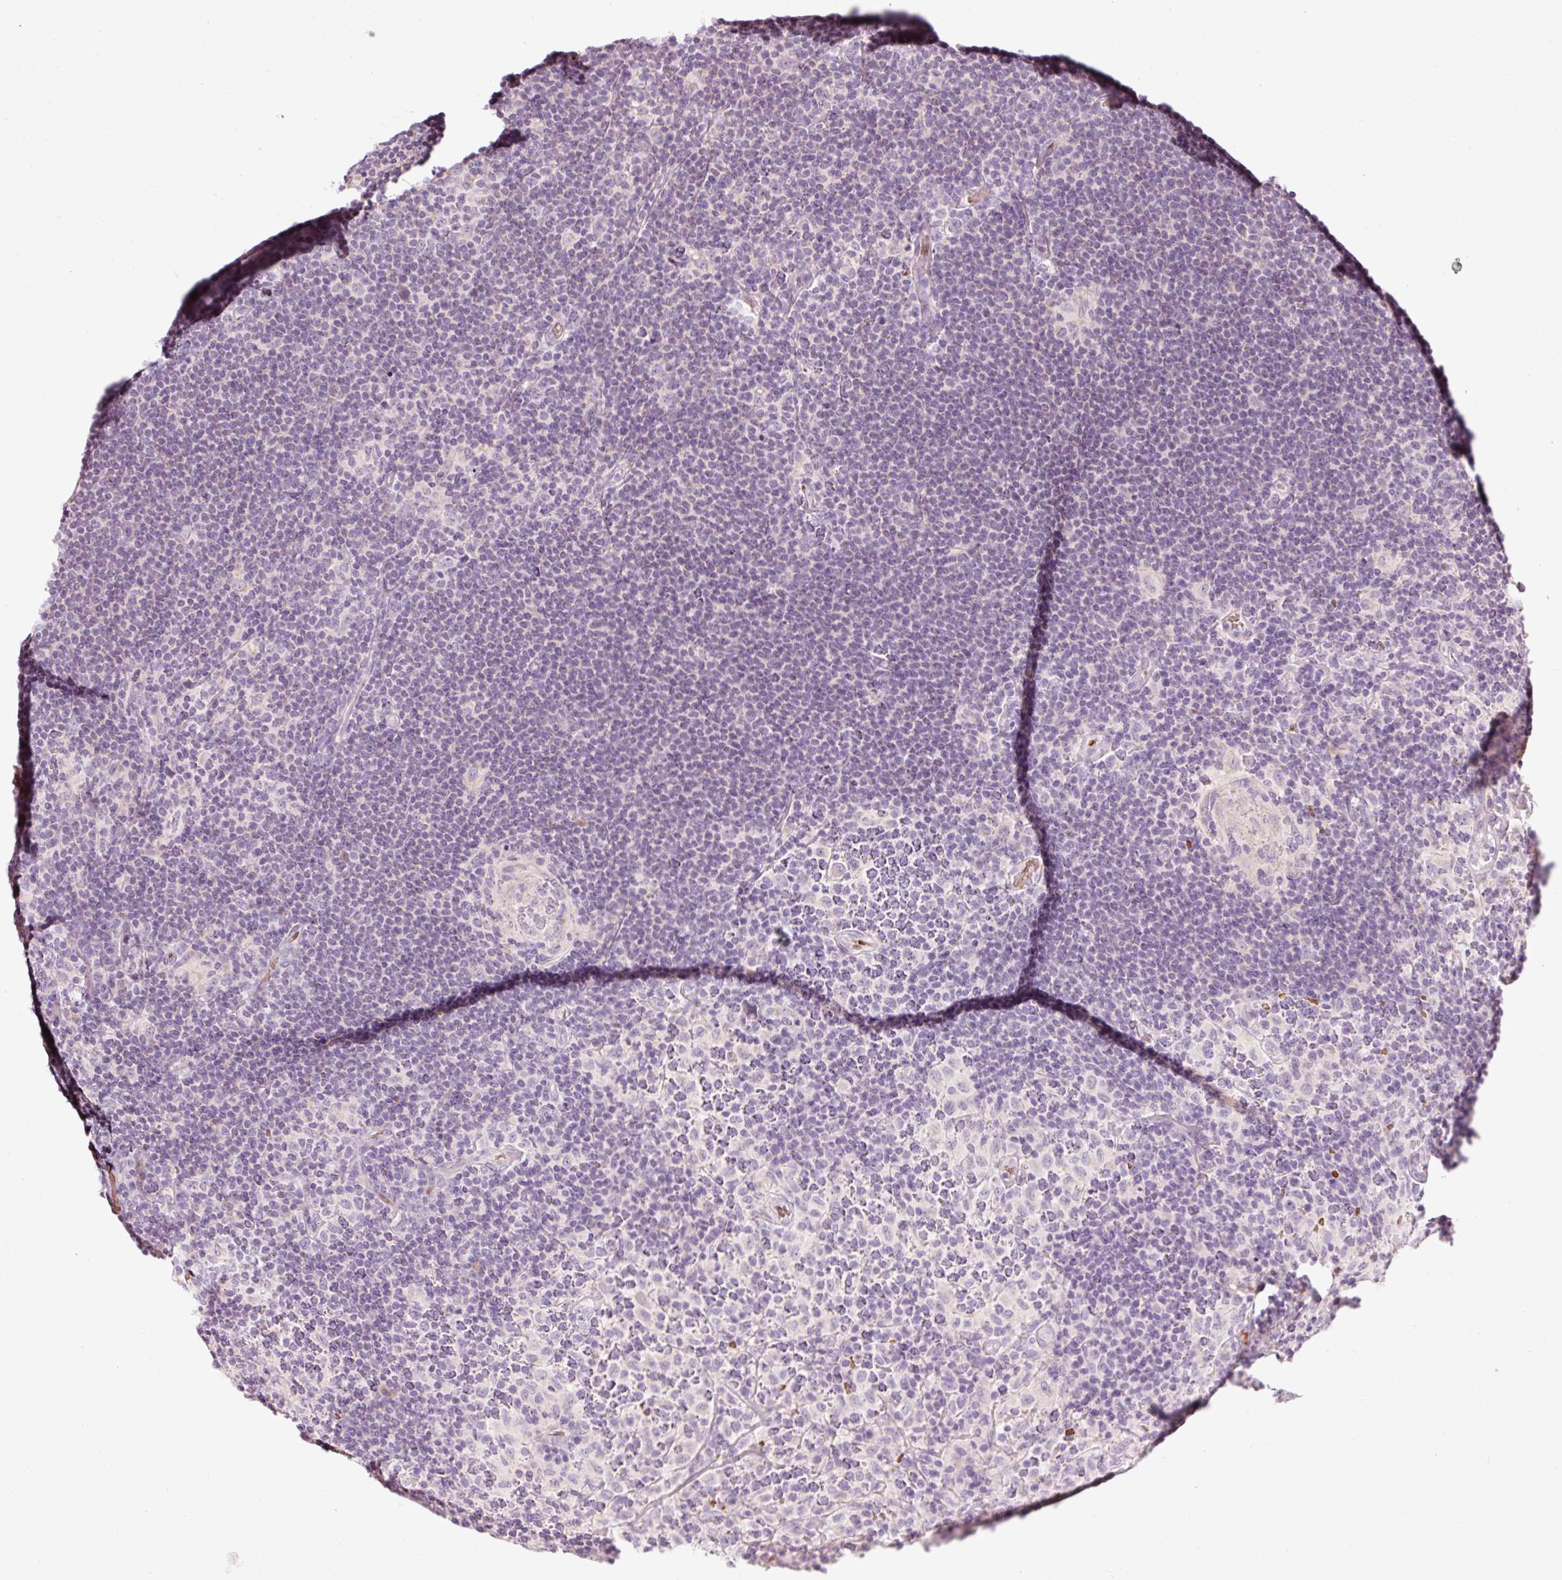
{"staining": {"intensity": "negative", "quantity": "none", "location": "none"}, "tissue": "lymphoma", "cell_type": "Tumor cells", "image_type": "cancer", "snomed": [{"axis": "morphology", "description": "Hodgkin's disease, NOS"}, {"axis": "topography", "description": "Lymph node"}], "caption": "Tumor cells show no significant protein staining in Hodgkin's disease. (Stains: DAB immunohistochemistry (IHC) with hematoxylin counter stain, Microscopy: brightfield microscopy at high magnification).", "gene": "LDHAL6B", "patient": {"sex": "female", "age": 57}}